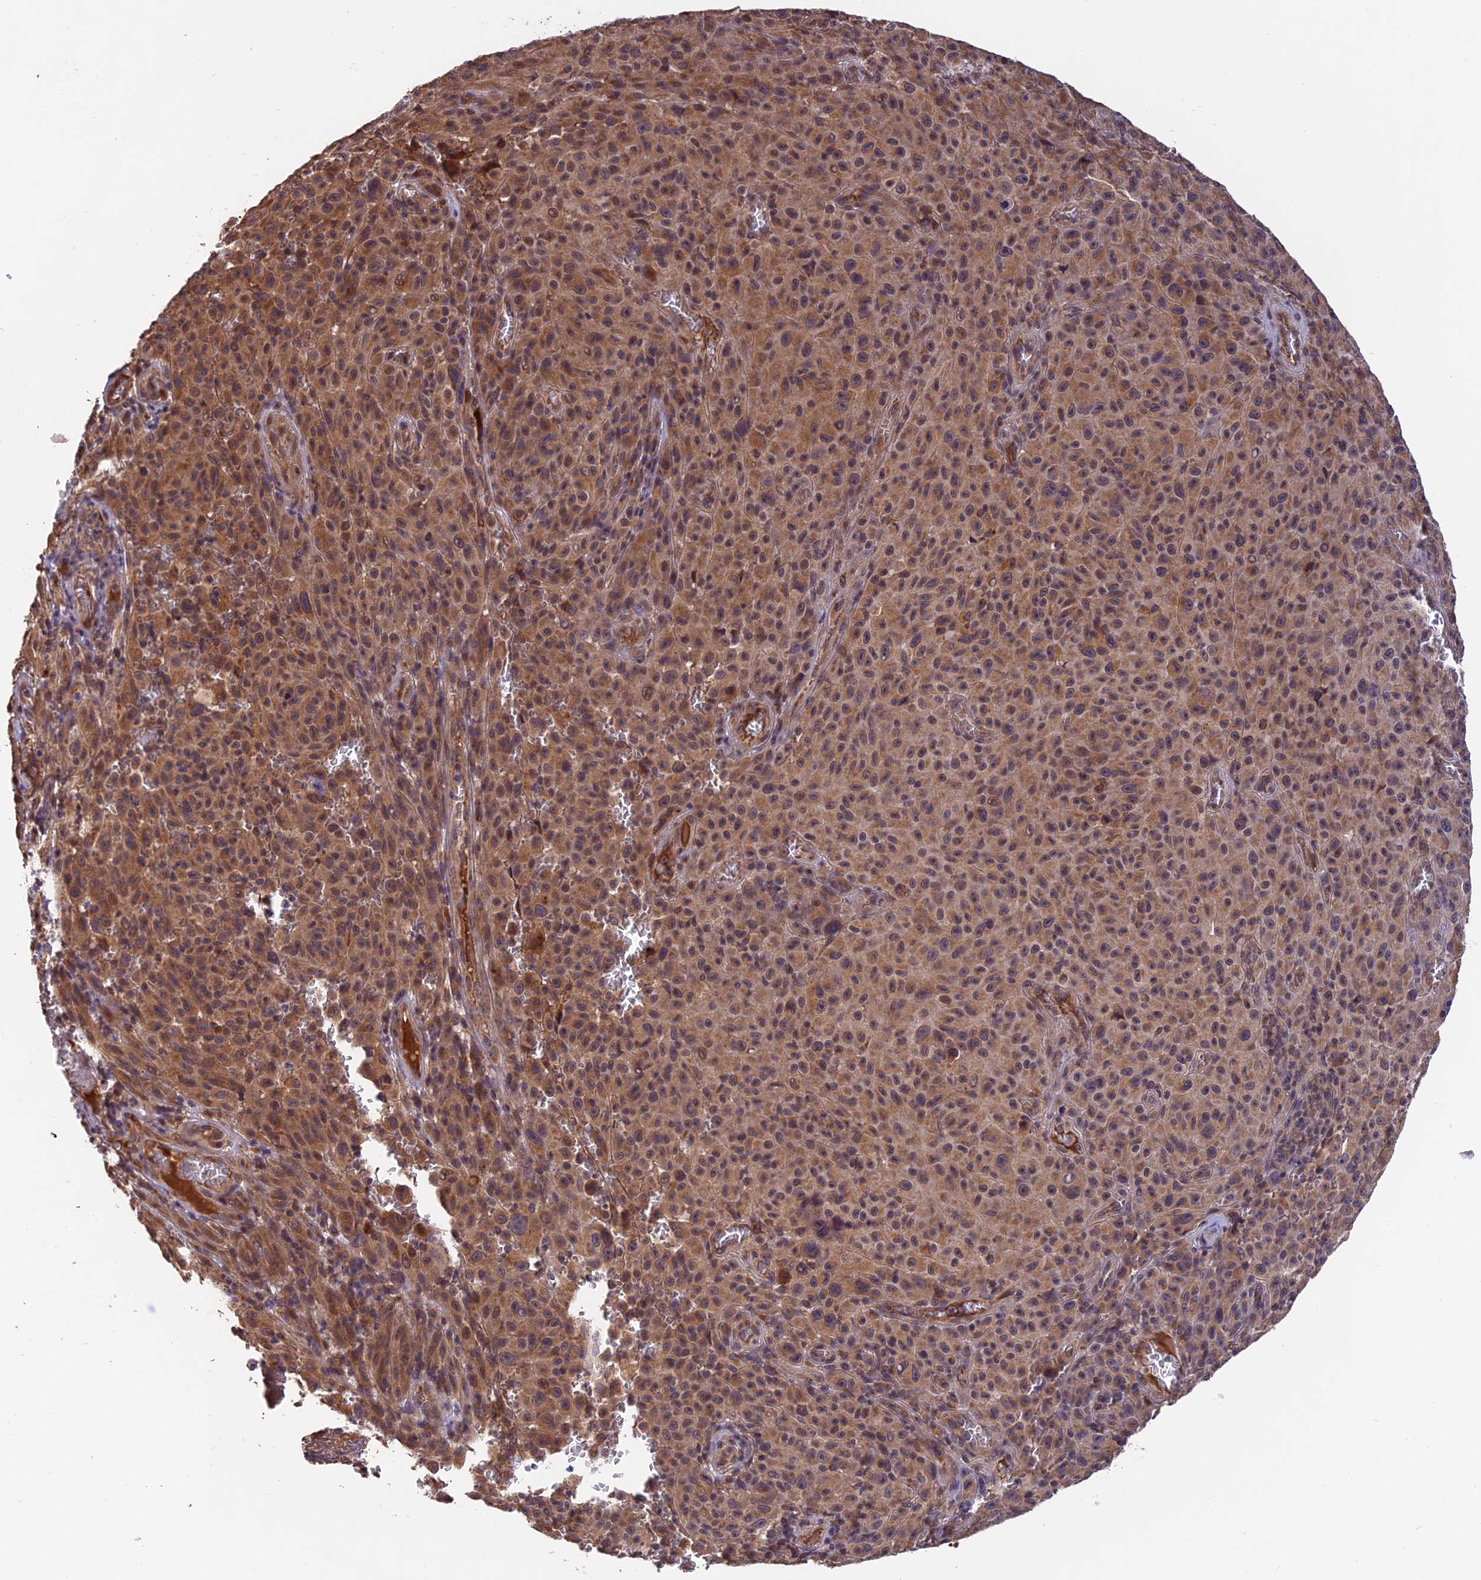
{"staining": {"intensity": "moderate", "quantity": ">75%", "location": "cytoplasmic/membranous"}, "tissue": "melanoma", "cell_type": "Tumor cells", "image_type": "cancer", "snomed": [{"axis": "morphology", "description": "Malignant melanoma, NOS"}, {"axis": "topography", "description": "Skin"}], "caption": "The image displays immunohistochemical staining of malignant melanoma. There is moderate cytoplasmic/membranous staining is present in approximately >75% of tumor cells. (DAB (3,3'-diaminobenzidine) = brown stain, brightfield microscopy at high magnification).", "gene": "MNS1", "patient": {"sex": "female", "age": 82}}